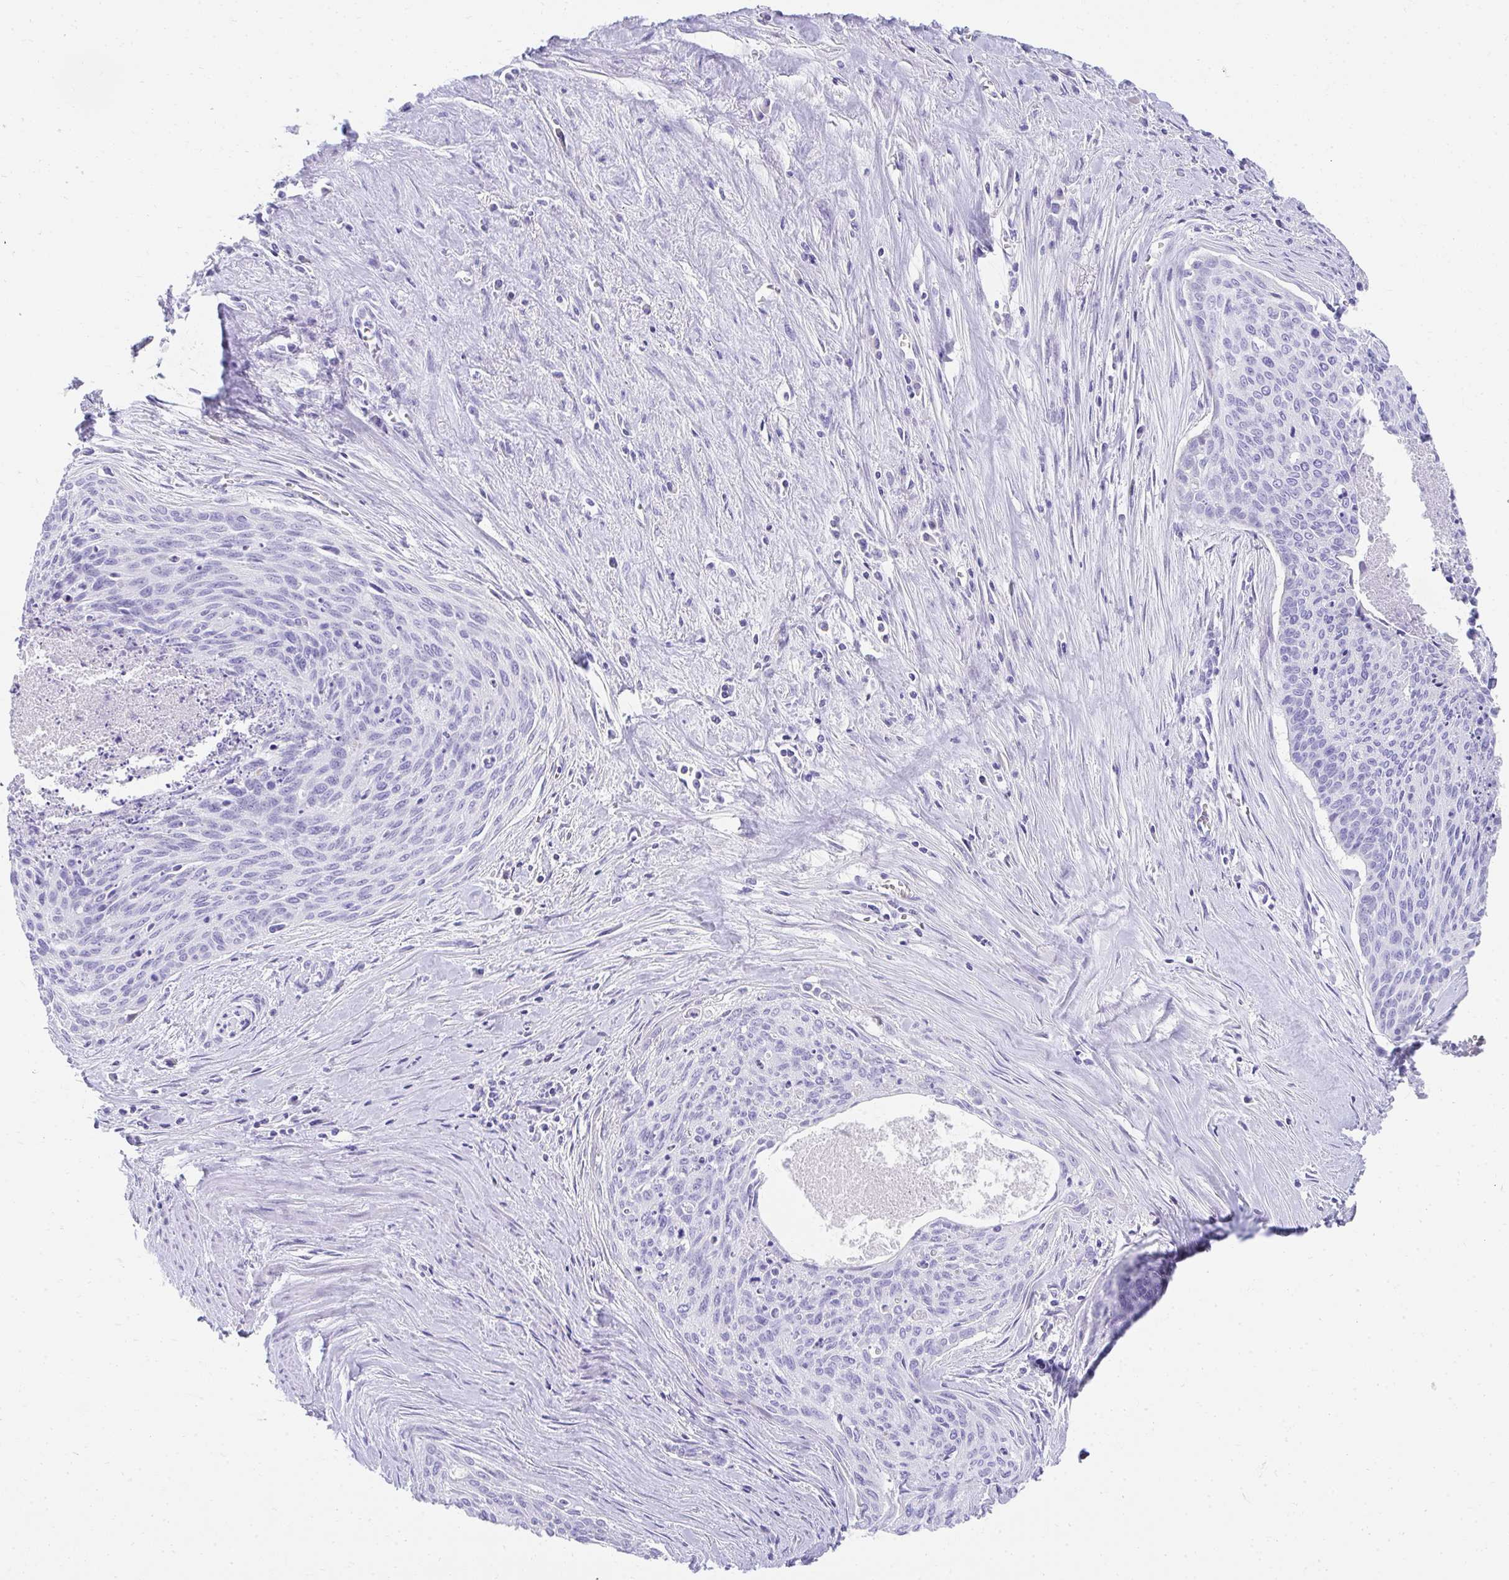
{"staining": {"intensity": "negative", "quantity": "none", "location": "none"}, "tissue": "cervical cancer", "cell_type": "Tumor cells", "image_type": "cancer", "snomed": [{"axis": "morphology", "description": "Squamous cell carcinoma, NOS"}, {"axis": "topography", "description": "Cervix"}], "caption": "Cervical cancer stained for a protein using immunohistochemistry (IHC) reveals no positivity tumor cells.", "gene": "TNNT1", "patient": {"sex": "female", "age": 55}}